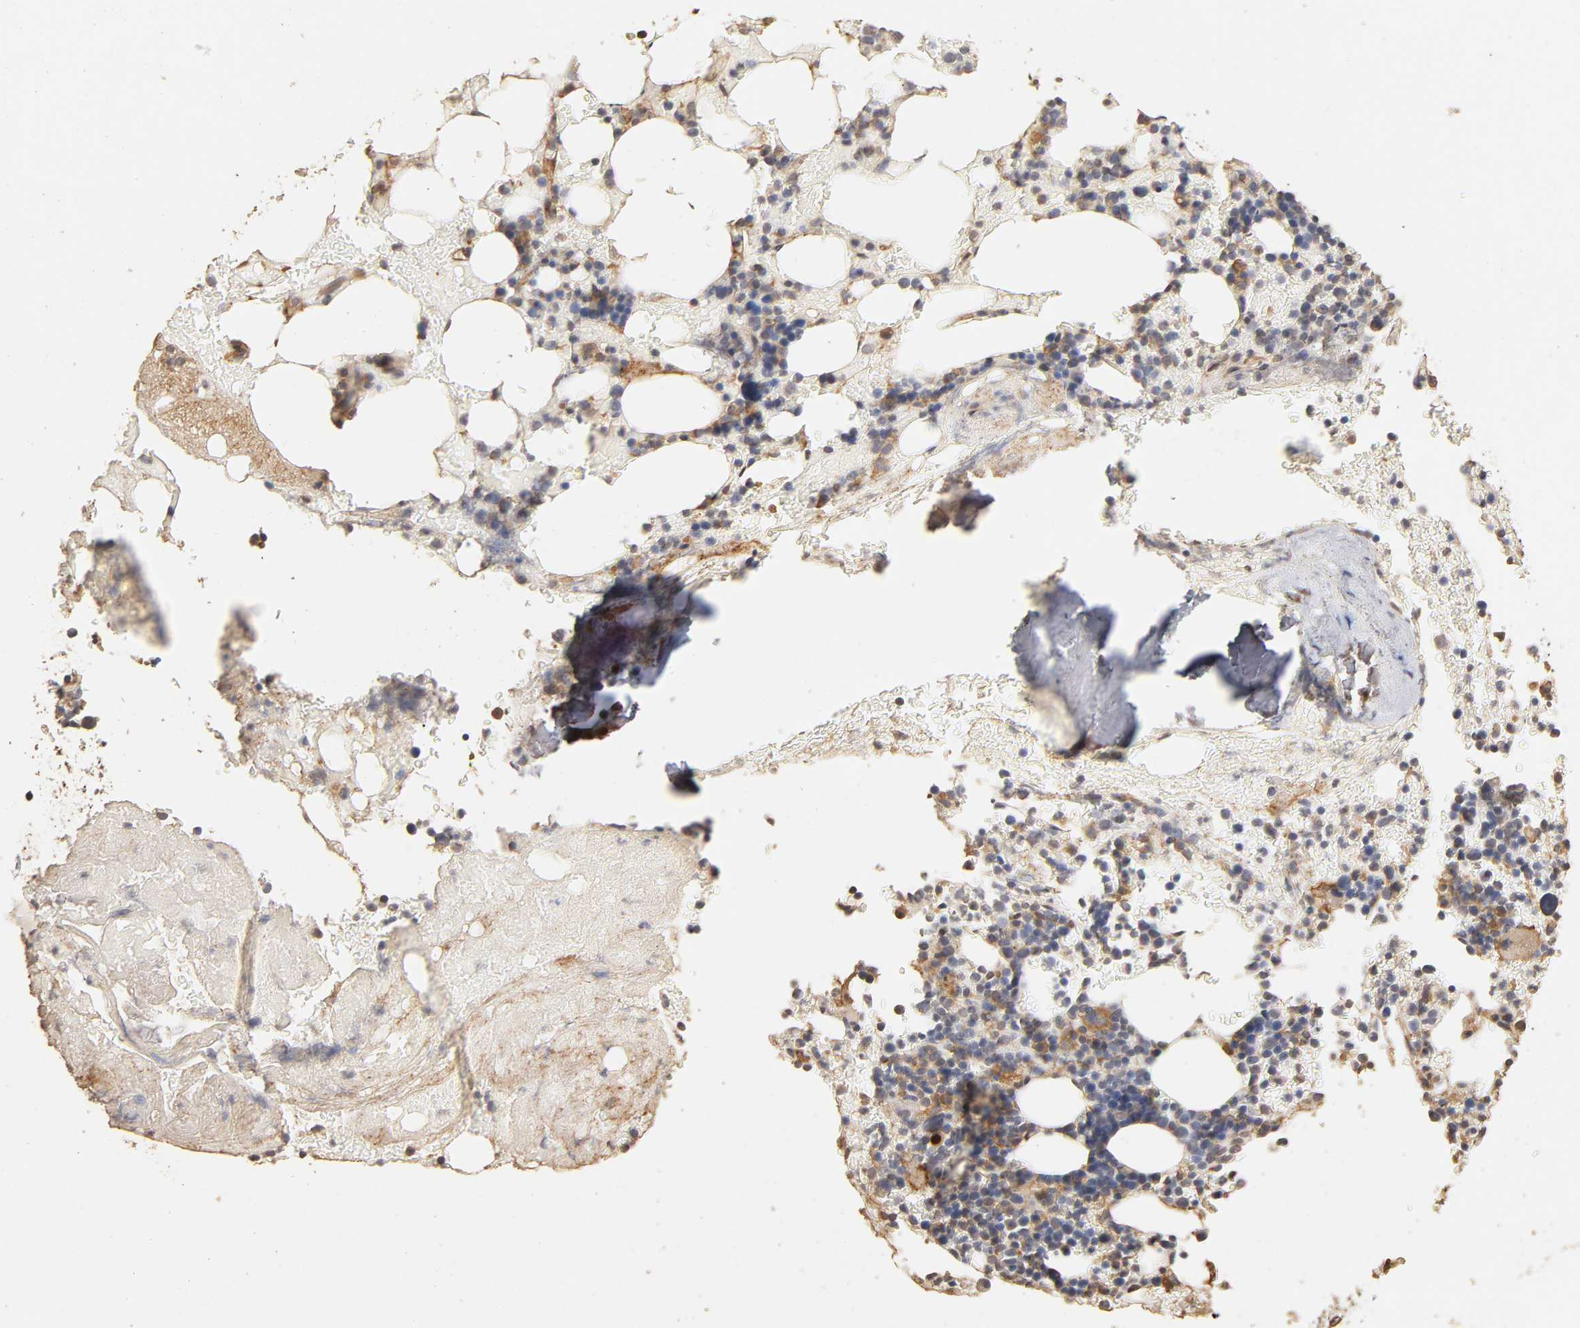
{"staining": {"intensity": "moderate", "quantity": "<25%", "location": "cytoplasmic/membranous"}, "tissue": "bone marrow", "cell_type": "Hematopoietic cells", "image_type": "normal", "snomed": [{"axis": "morphology", "description": "Normal tissue, NOS"}, {"axis": "topography", "description": "Bone marrow"}], "caption": "Protein expression analysis of unremarkable human bone marrow reveals moderate cytoplasmic/membranous expression in about <25% of hematopoietic cells. (DAB = brown stain, brightfield microscopy at high magnification).", "gene": "VSIG4", "patient": {"sex": "female", "age": 73}}